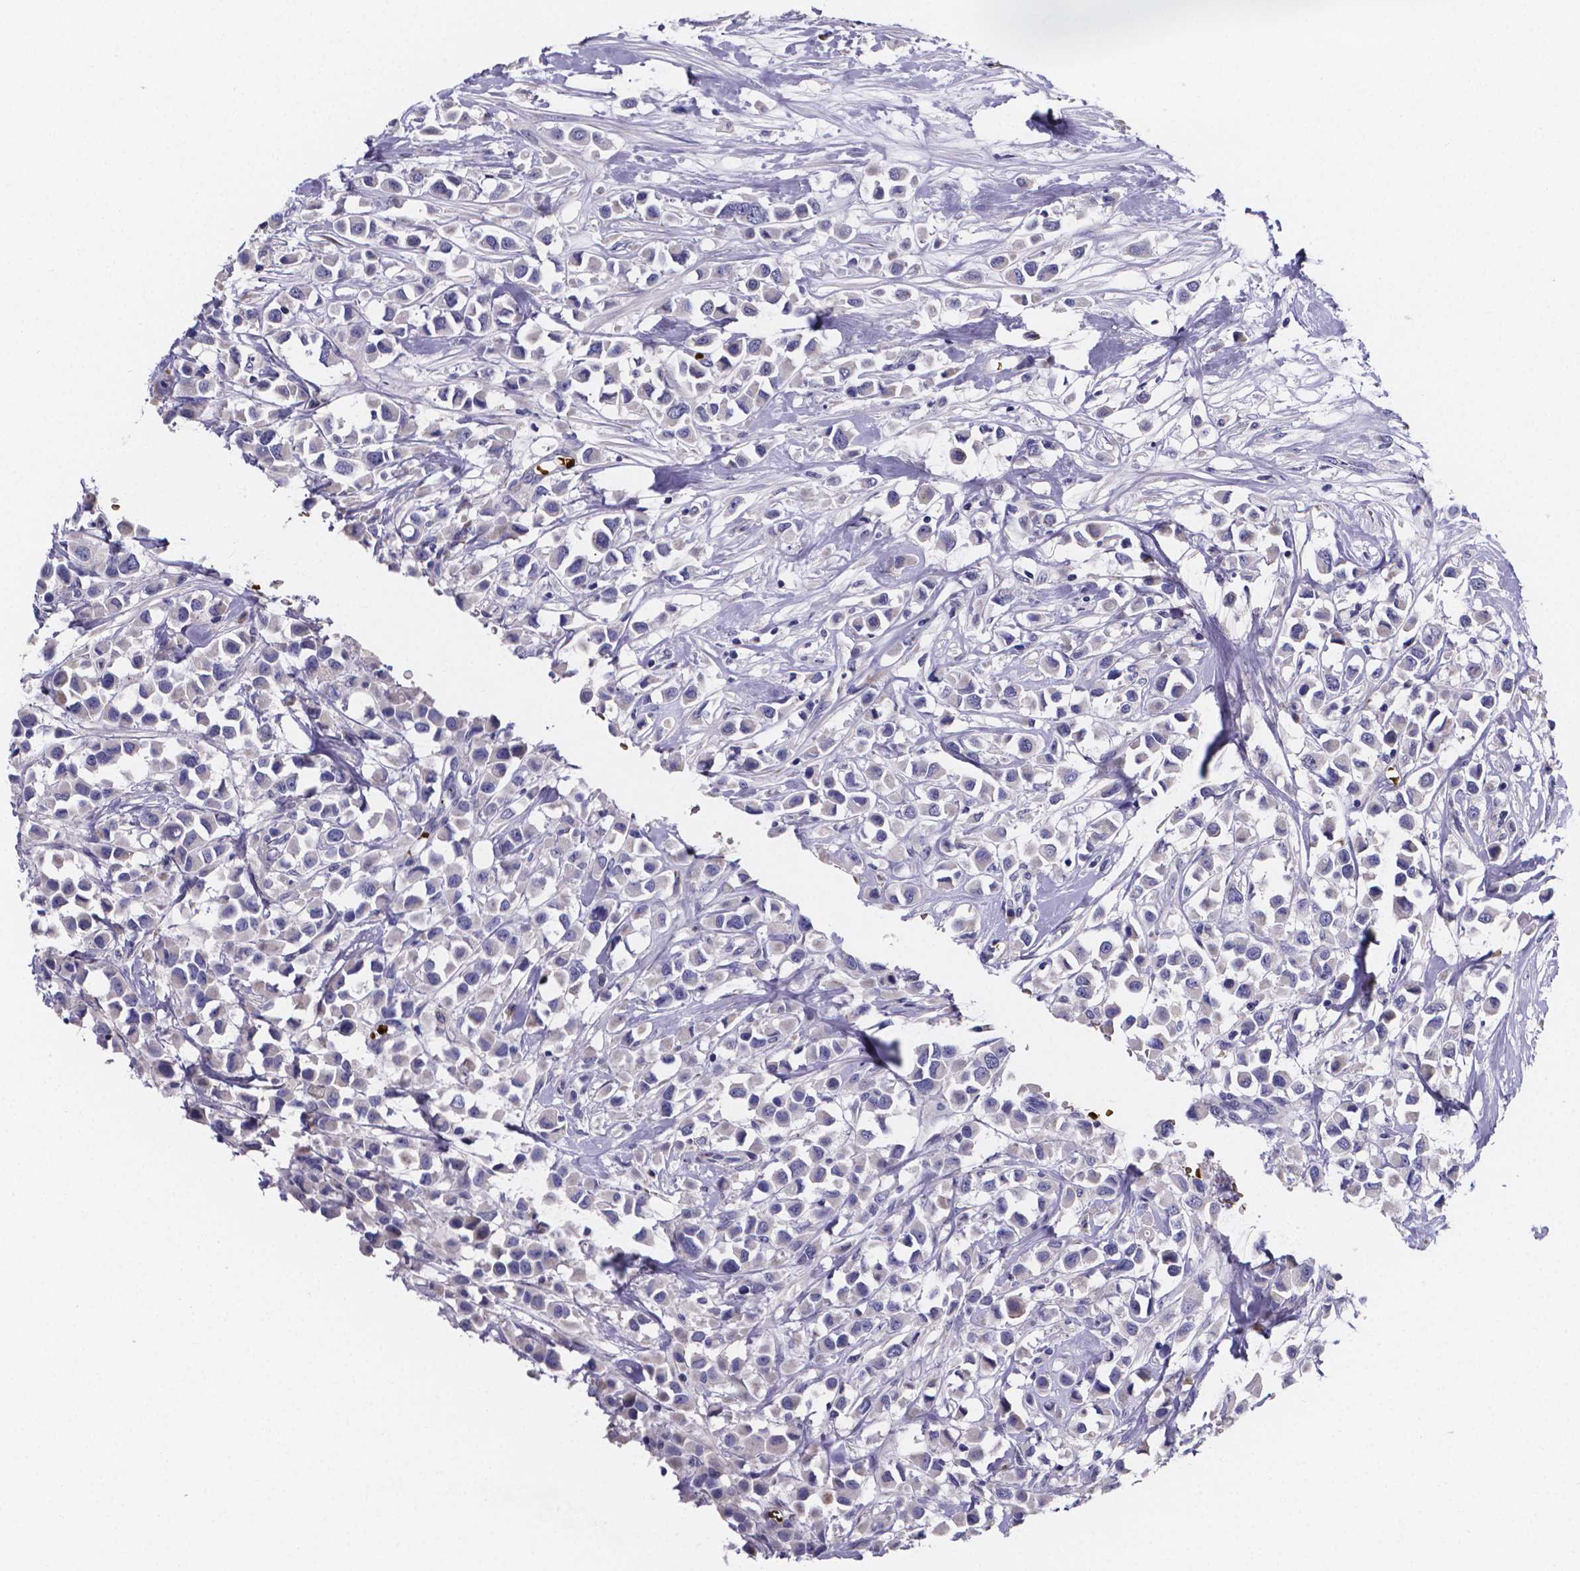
{"staining": {"intensity": "negative", "quantity": "none", "location": "none"}, "tissue": "breast cancer", "cell_type": "Tumor cells", "image_type": "cancer", "snomed": [{"axis": "morphology", "description": "Duct carcinoma"}, {"axis": "topography", "description": "Breast"}], "caption": "Tumor cells are negative for brown protein staining in breast intraductal carcinoma.", "gene": "GABRA3", "patient": {"sex": "female", "age": 61}}